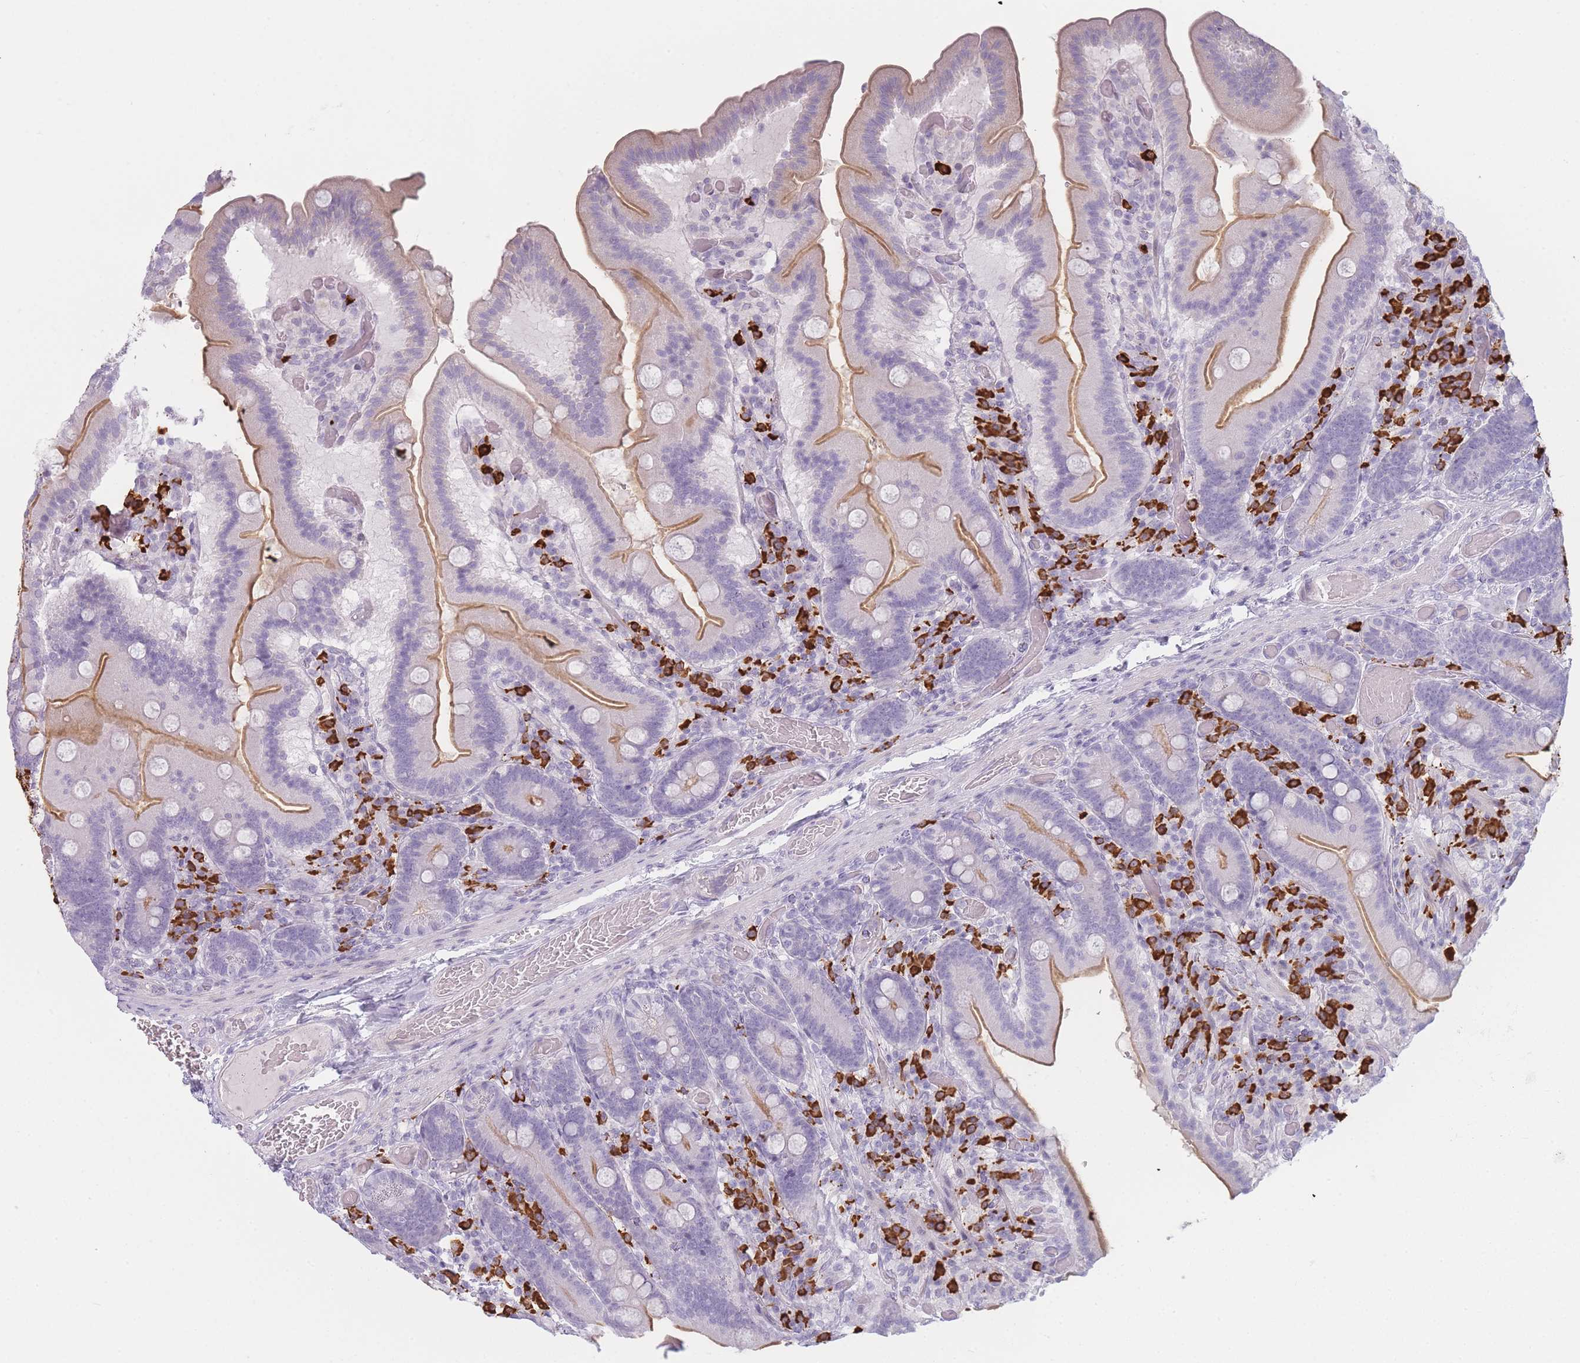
{"staining": {"intensity": "moderate", "quantity": "25%-75%", "location": "cytoplasmic/membranous"}, "tissue": "duodenum", "cell_type": "Glandular cells", "image_type": "normal", "snomed": [{"axis": "morphology", "description": "Normal tissue, NOS"}, {"axis": "topography", "description": "Duodenum"}], "caption": "This image reveals normal duodenum stained with immunohistochemistry (IHC) to label a protein in brown. The cytoplasmic/membranous of glandular cells show moderate positivity for the protein. Nuclei are counter-stained blue.", "gene": "PLEKHG2", "patient": {"sex": "female", "age": 62}}